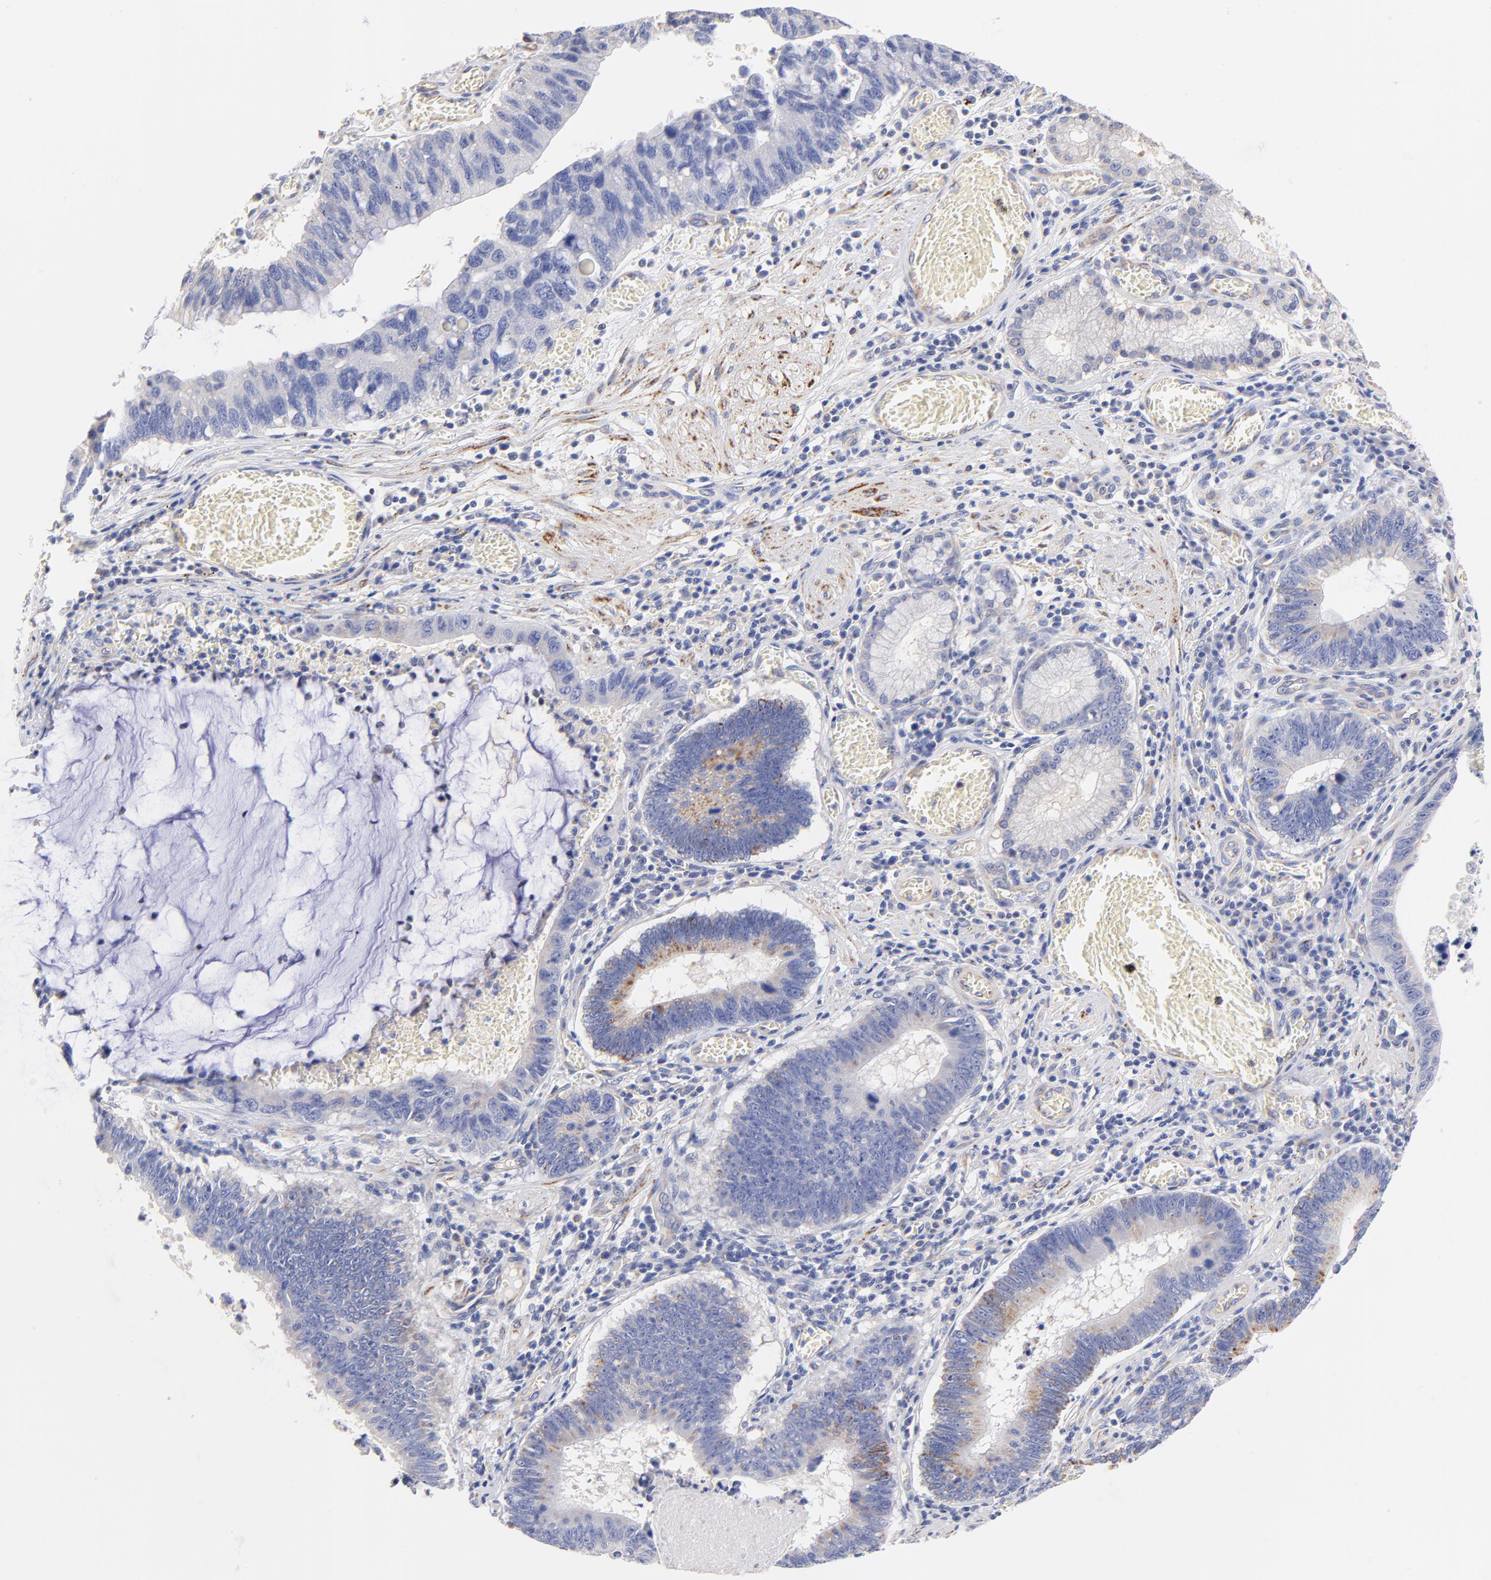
{"staining": {"intensity": "moderate", "quantity": "<25%", "location": "cytoplasmic/membranous"}, "tissue": "stomach cancer", "cell_type": "Tumor cells", "image_type": "cancer", "snomed": [{"axis": "morphology", "description": "Adenocarcinoma, NOS"}, {"axis": "topography", "description": "Stomach"}, {"axis": "topography", "description": "Gastric cardia"}], "caption": "There is low levels of moderate cytoplasmic/membranous expression in tumor cells of stomach cancer, as demonstrated by immunohistochemical staining (brown color).", "gene": "HS3ST1", "patient": {"sex": "male", "age": 59}}